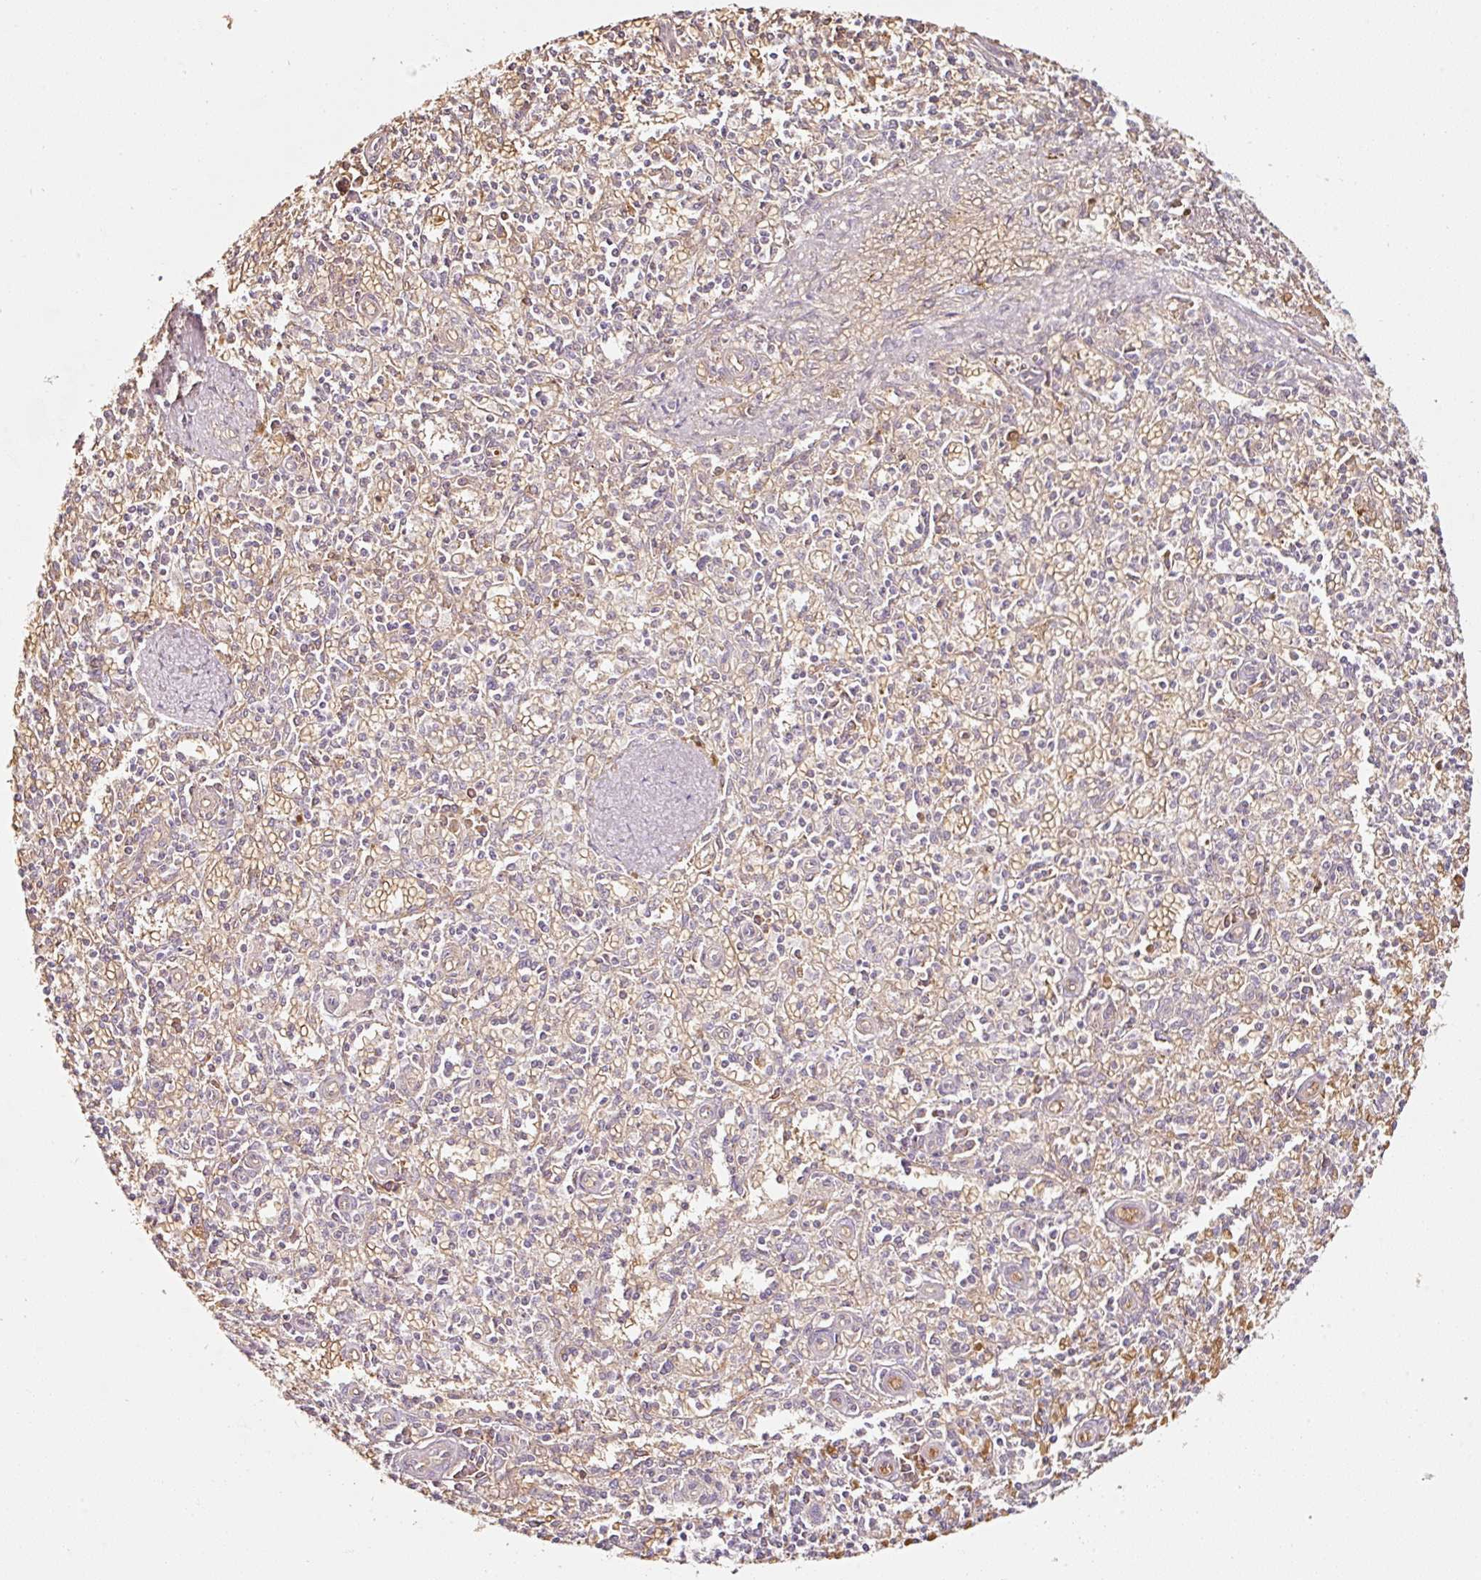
{"staining": {"intensity": "negative", "quantity": "none", "location": "none"}, "tissue": "spleen", "cell_type": "Cells in red pulp", "image_type": "normal", "snomed": [{"axis": "morphology", "description": "Normal tissue, NOS"}, {"axis": "topography", "description": "Spleen"}], "caption": "This photomicrograph is of normal spleen stained with immunohistochemistry (IHC) to label a protein in brown with the nuclei are counter-stained blue. There is no expression in cells in red pulp.", "gene": "ZNF460", "patient": {"sex": "female", "age": 70}}